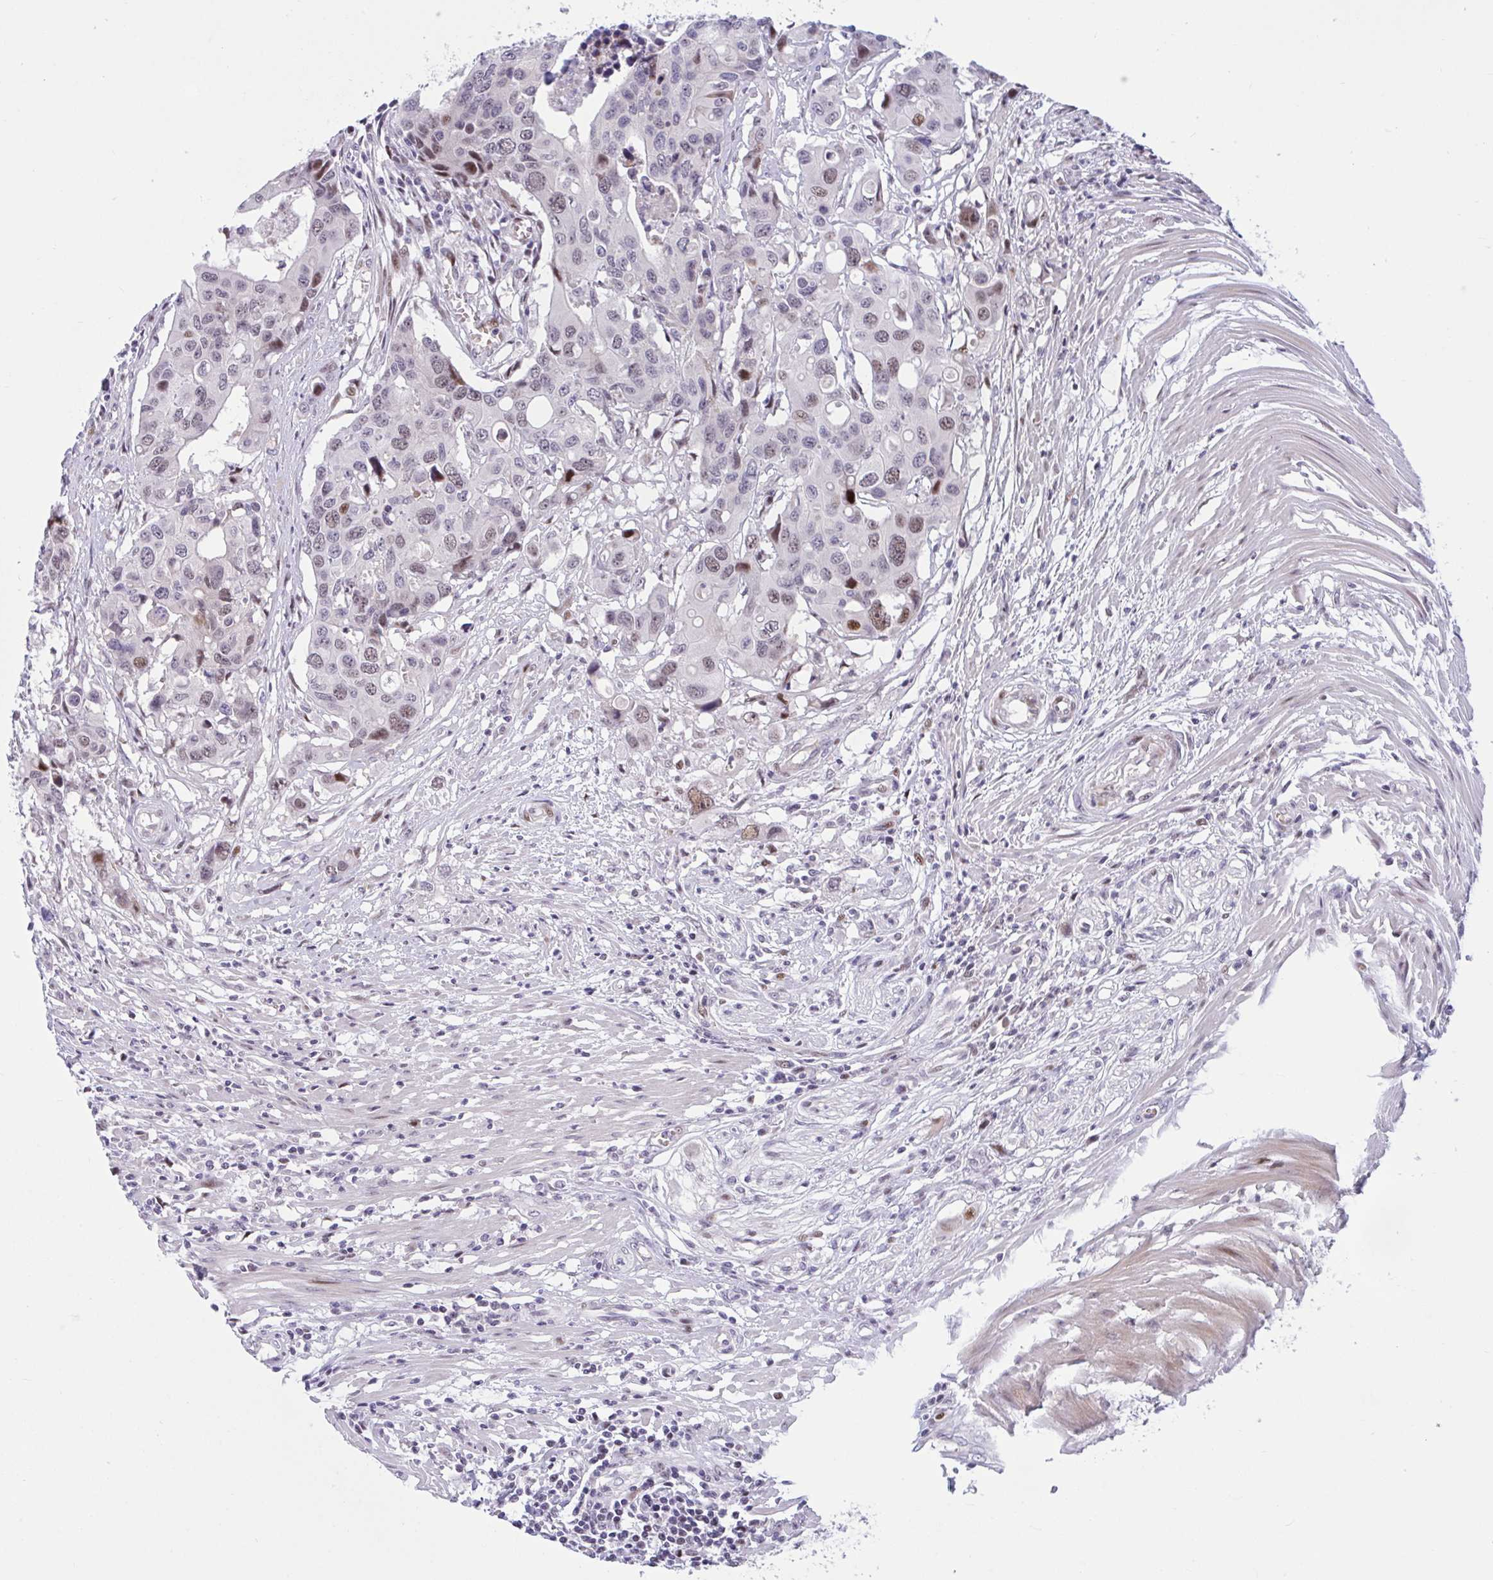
{"staining": {"intensity": "moderate", "quantity": "25%-75%", "location": "nuclear"}, "tissue": "colorectal cancer", "cell_type": "Tumor cells", "image_type": "cancer", "snomed": [{"axis": "morphology", "description": "Adenocarcinoma, NOS"}, {"axis": "topography", "description": "Colon"}], "caption": "Tumor cells show moderate nuclear expression in approximately 25%-75% of cells in adenocarcinoma (colorectal). (DAB = brown stain, brightfield microscopy at high magnification).", "gene": "RBL1", "patient": {"sex": "male", "age": 77}}